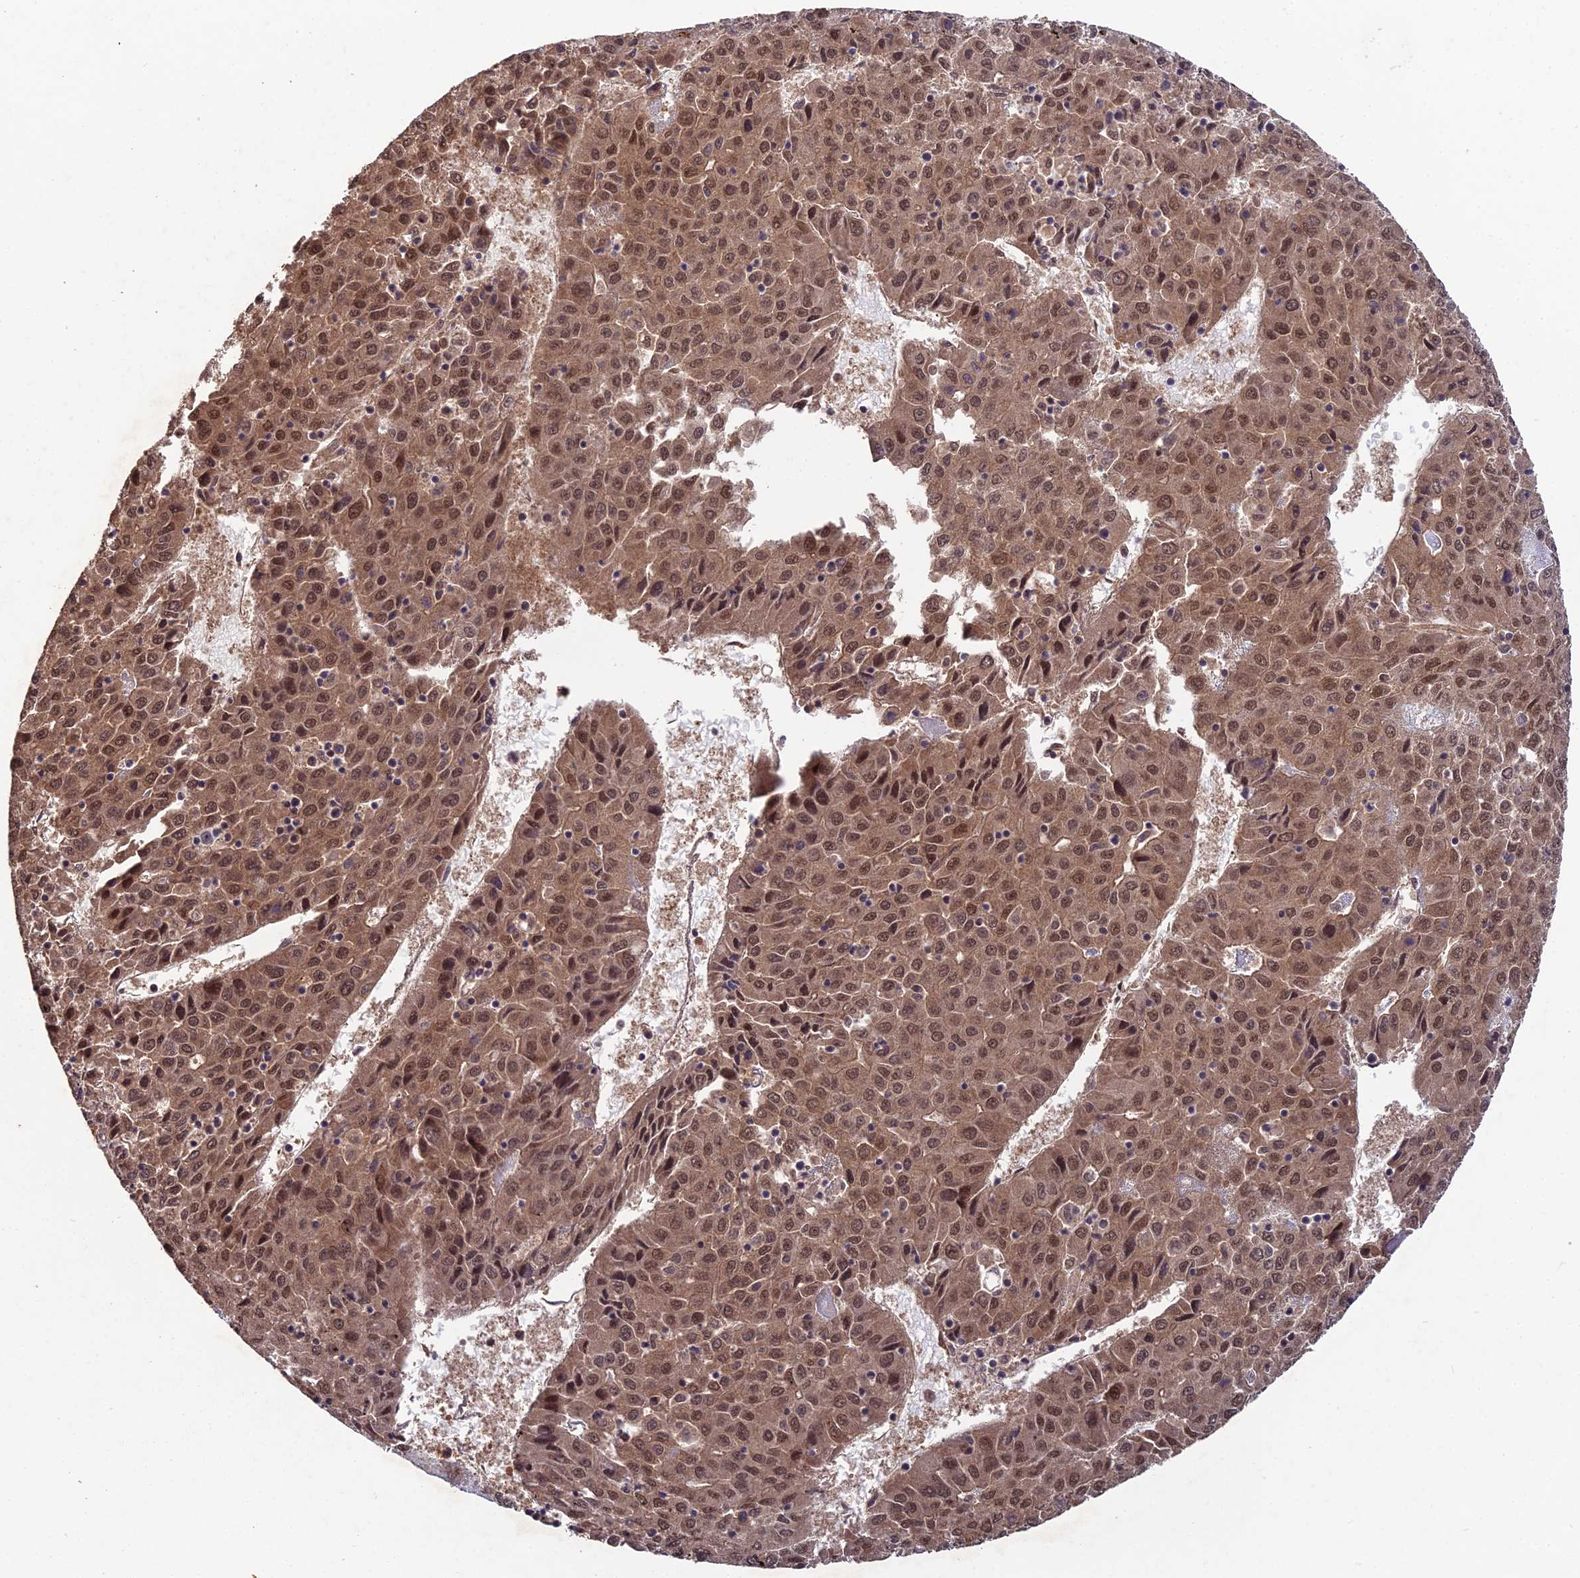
{"staining": {"intensity": "moderate", "quantity": ">75%", "location": "cytoplasmic/membranous,nuclear"}, "tissue": "liver cancer", "cell_type": "Tumor cells", "image_type": "cancer", "snomed": [{"axis": "morphology", "description": "Carcinoma, Hepatocellular, NOS"}, {"axis": "topography", "description": "Liver"}], "caption": "Moderate cytoplasmic/membranous and nuclear protein staining is seen in about >75% of tumor cells in hepatocellular carcinoma (liver).", "gene": "RALGAPA2", "patient": {"sex": "female", "age": 53}}